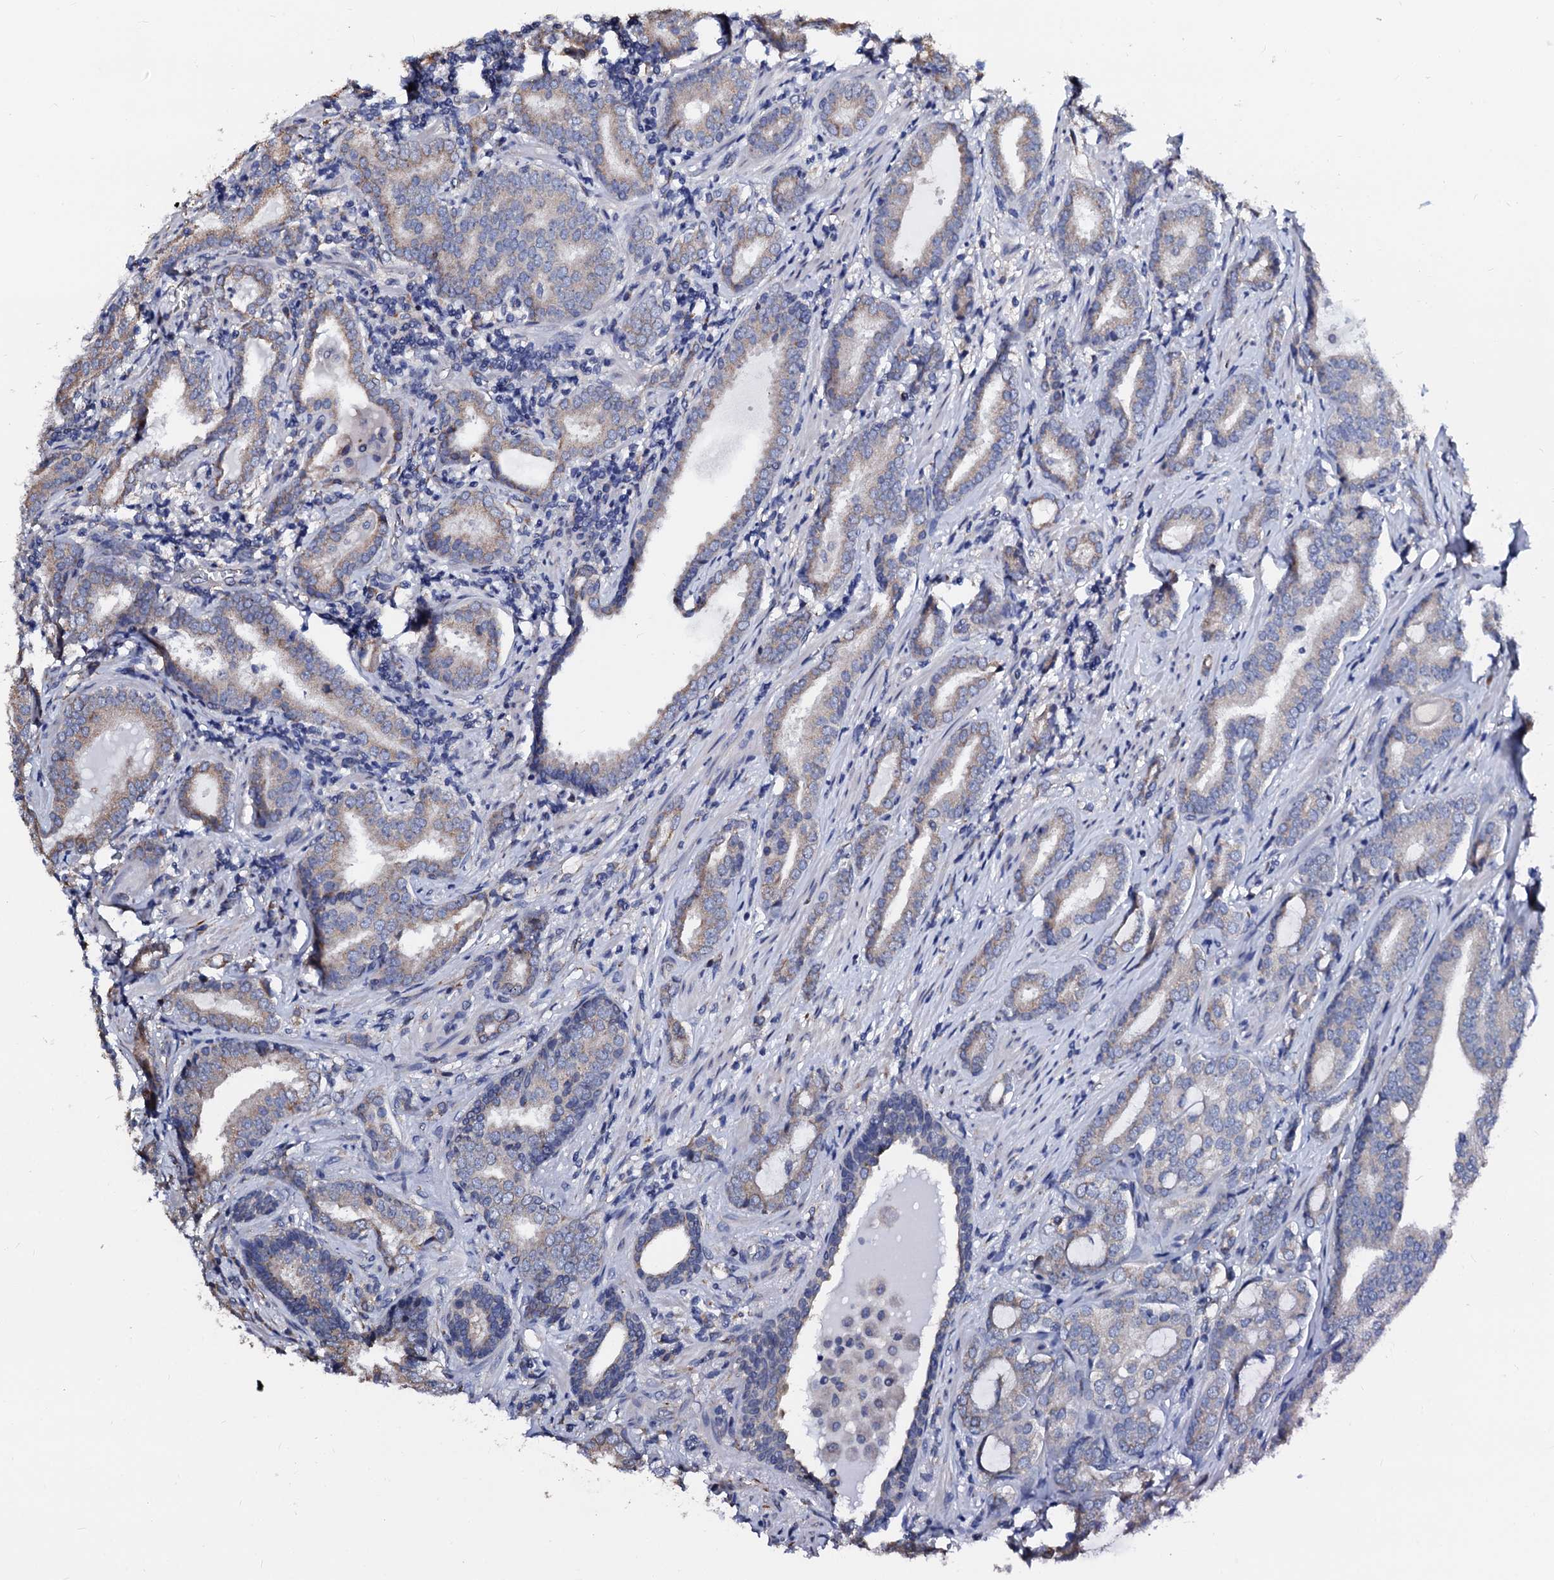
{"staining": {"intensity": "weak", "quantity": "<25%", "location": "cytoplasmic/membranous"}, "tissue": "prostate cancer", "cell_type": "Tumor cells", "image_type": "cancer", "snomed": [{"axis": "morphology", "description": "Adenocarcinoma, High grade"}, {"axis": "topography", "description": "Prostate"}], "caption": "Histopathology image shows no protein staining in tumor cells of adenocarcinoma (high-grade) (prostate) tissue.", "gene": "AKAP3", "patient": {"sex": "male", "age": 63}}